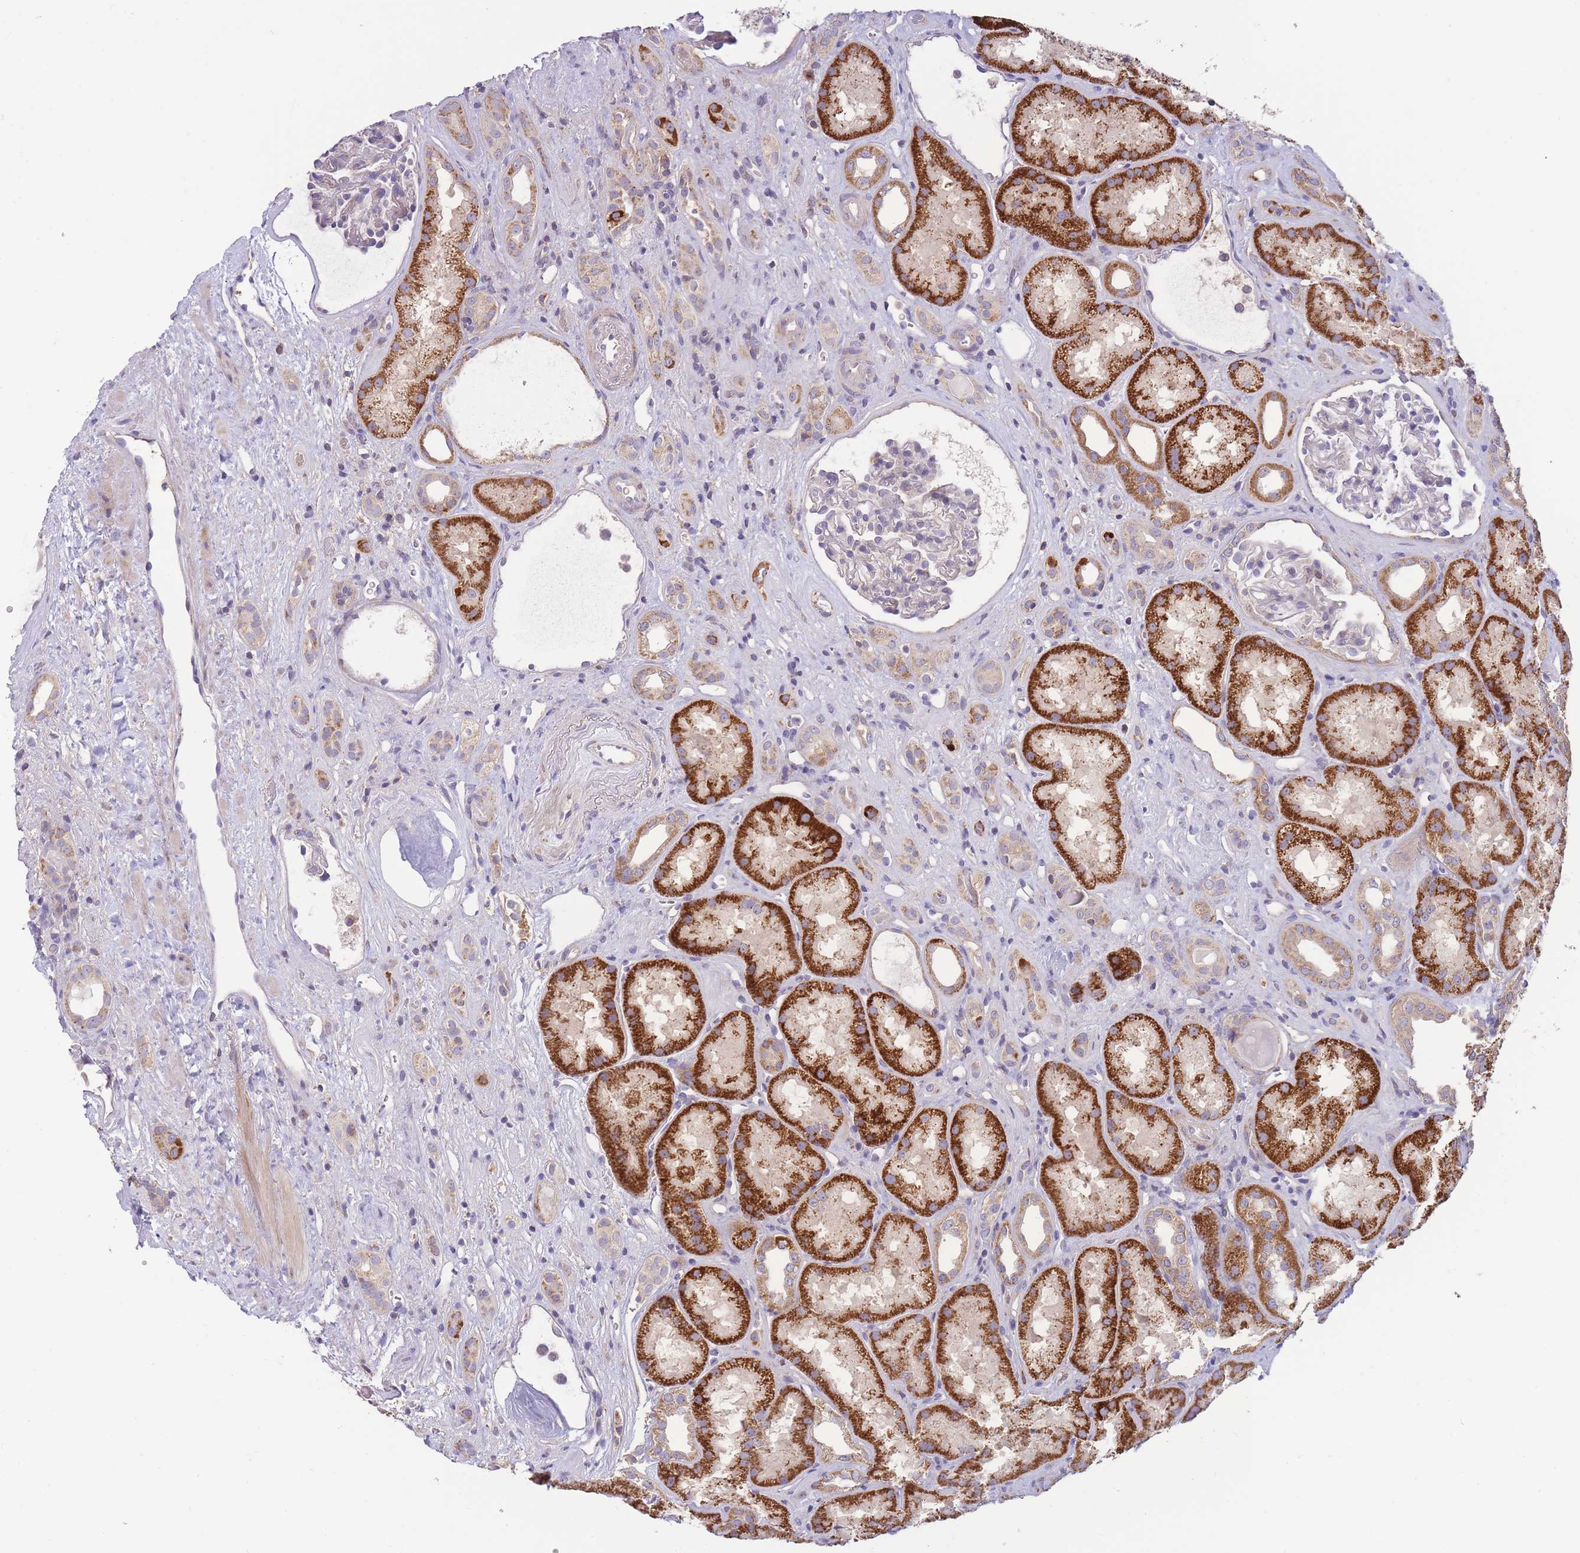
{"staining": {"intensity": "negative", "quantity": "none", "location": "none"}, "tissue": "kidney", "cell_type": "Cells in glomeruli", "image_type": "normal", "snomed": [{"axis": "morphology", "description": "Normal tissue, NOS"}, {"axis": "topography", "description": "Kidney"}], "caption": "Immunohistochemistry (IHC) photomicrograph of benign human kidney stained for a protein (brown), which exhibits no staining in cells in glomeruli.", "gene": "SLC25A42", "patient": {"sex": "male", "age": 61}}